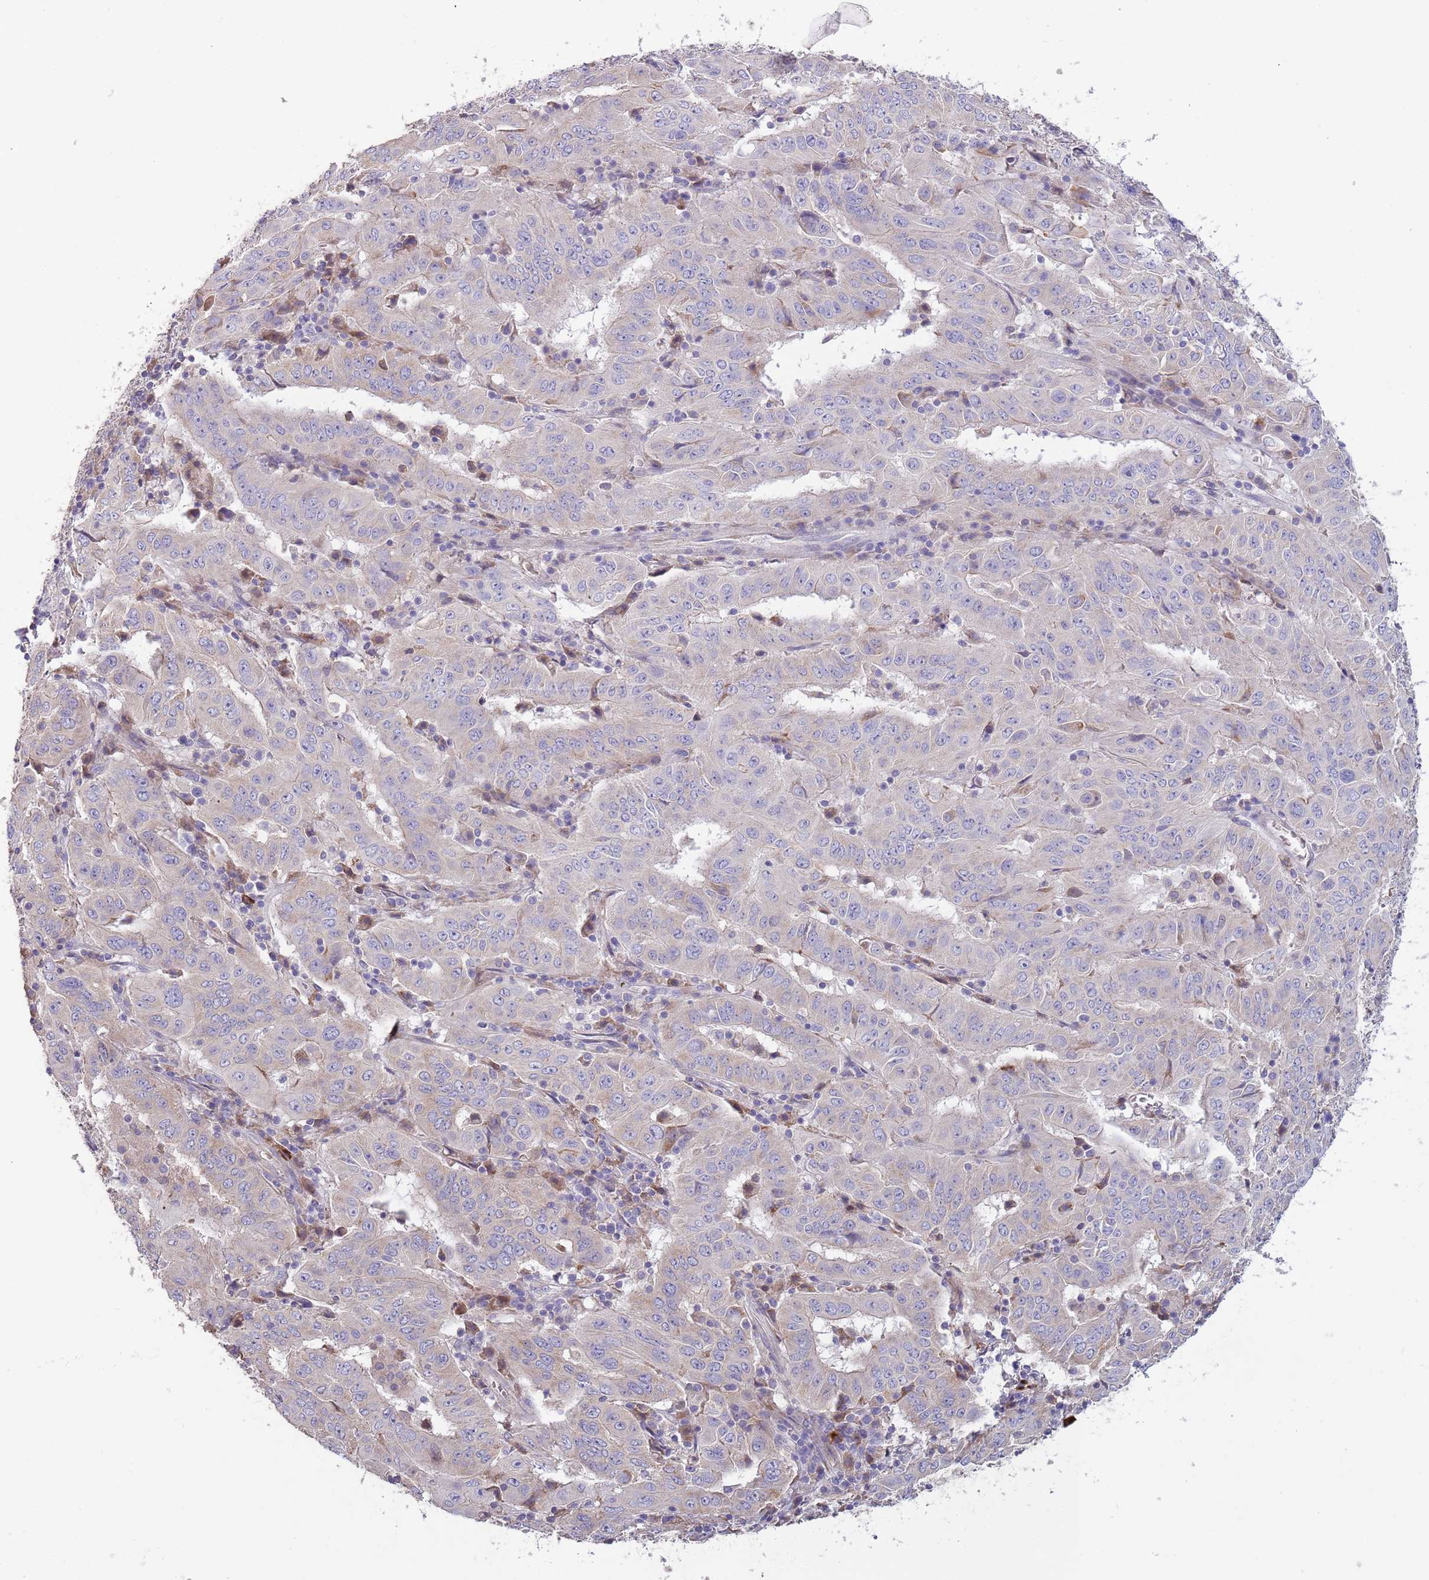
{"staining": {"intensity": "negative", "quantity": "none", "location": "none"}, "tissue": "pancreatic cancer", "cell_type": "Tumor cells", "image_type": "cancer", "snomed": [{"axis": "morphology", "description": "Adenocarcinoma, NOS"}, {"axis": "topography", "description": "Pancreas"}], "caption": "An image of pancreatic cancer stained for a protein demonstrates no brown staining in tumor cells.", "gene": "SUSD1", "patient": {"sex": "male", "age": 63}}